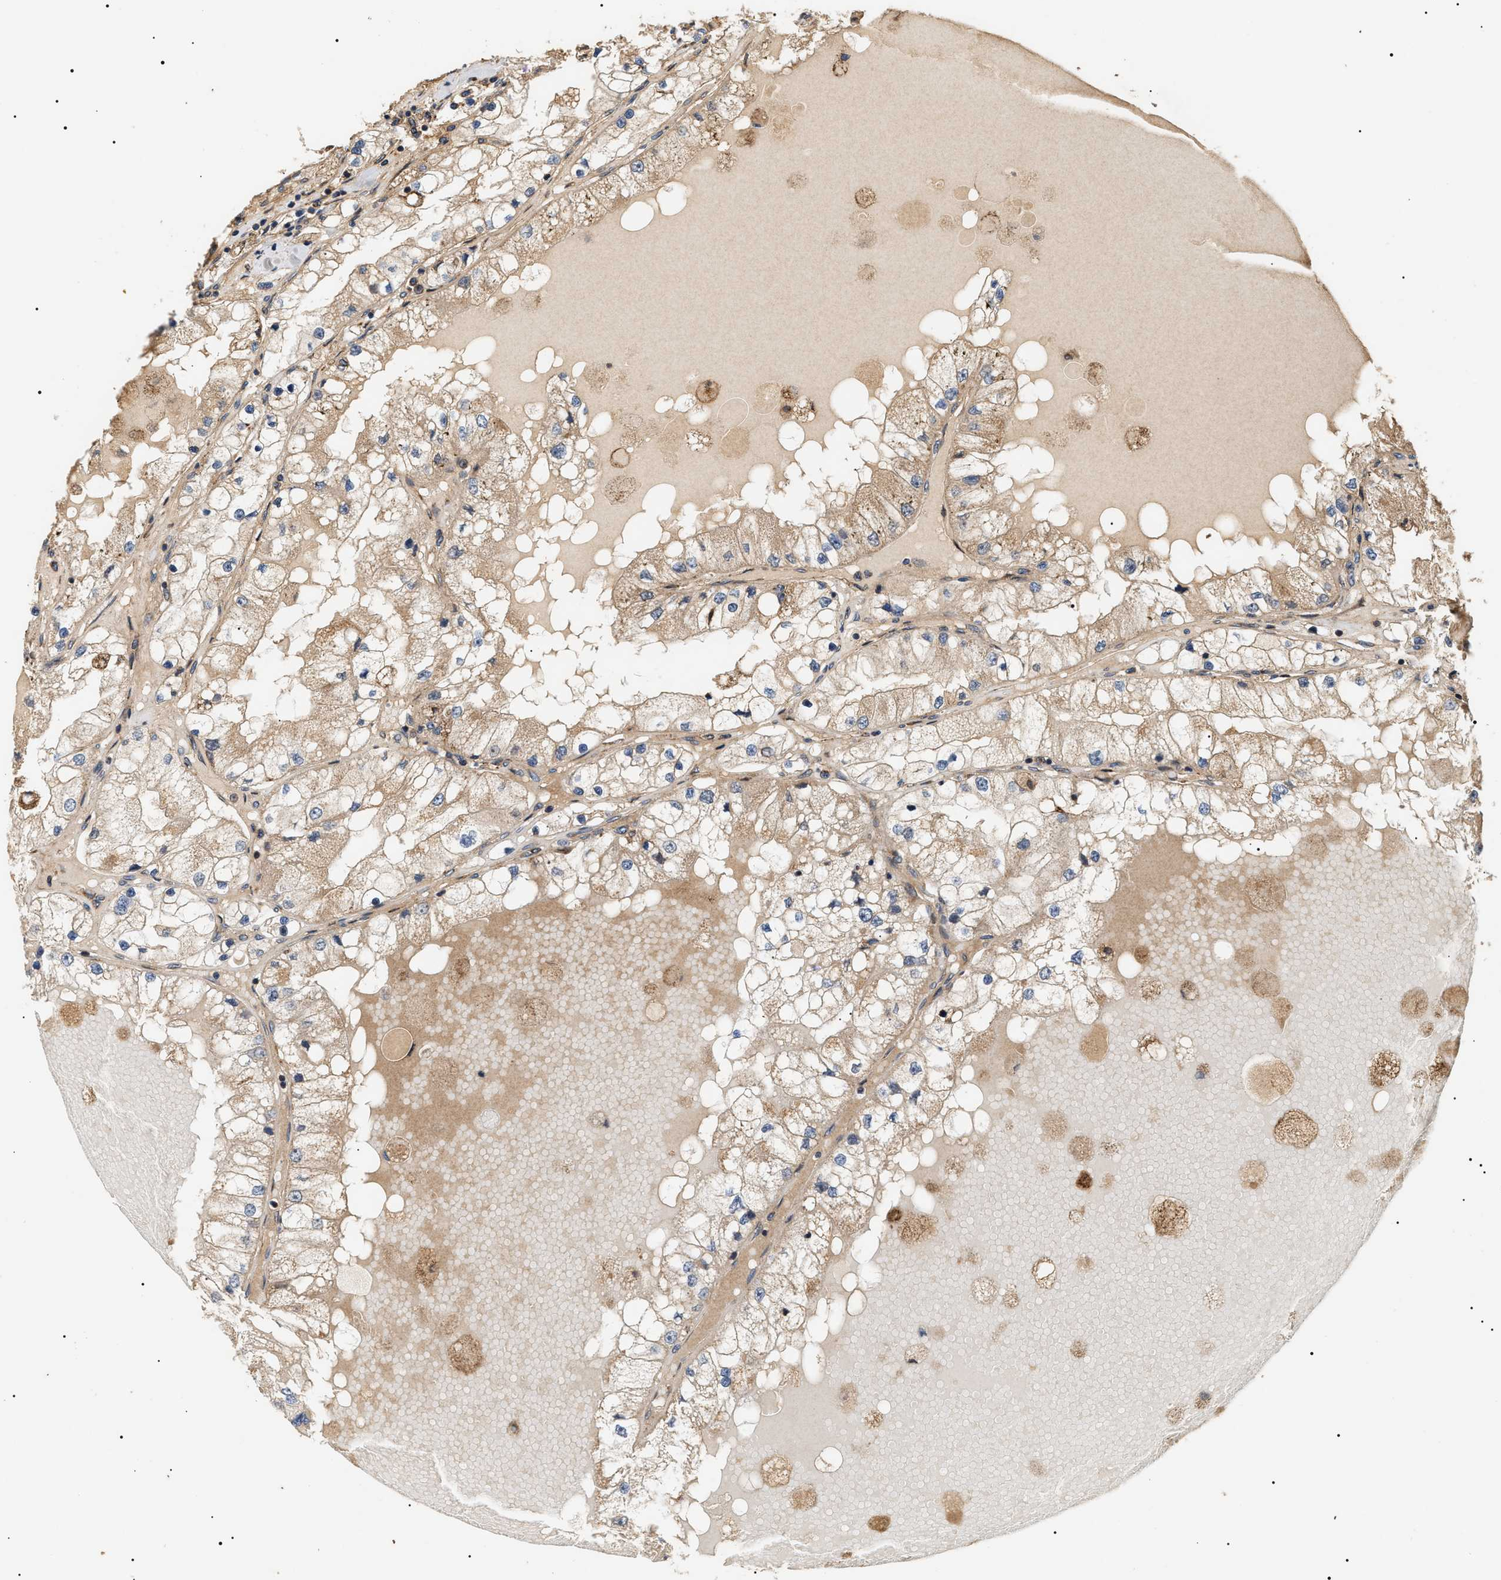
{"staining": {"intensity": "weak", "quantity": "25%-75%", "location": "cytoplasmic/membranous"}, "tissue": "renal cancer", "cell_type": "Tumor cells", "image_type": "cancer", "snomed": [{"axis": "morphology", "description": "Adenocarcinoma, NOS"}, {"axis": "topography", "description": "Kidney"}], "caption": "A photomicrograph showing weak cytoplasmic/membranous positivity in approximately 25%-75% of tumor cells in renal adenocarcinoma, as visualized by brown immunohistochemical staining.", "gene": "ZBTB26", "patient": {"sex": "male", "age": 68}}